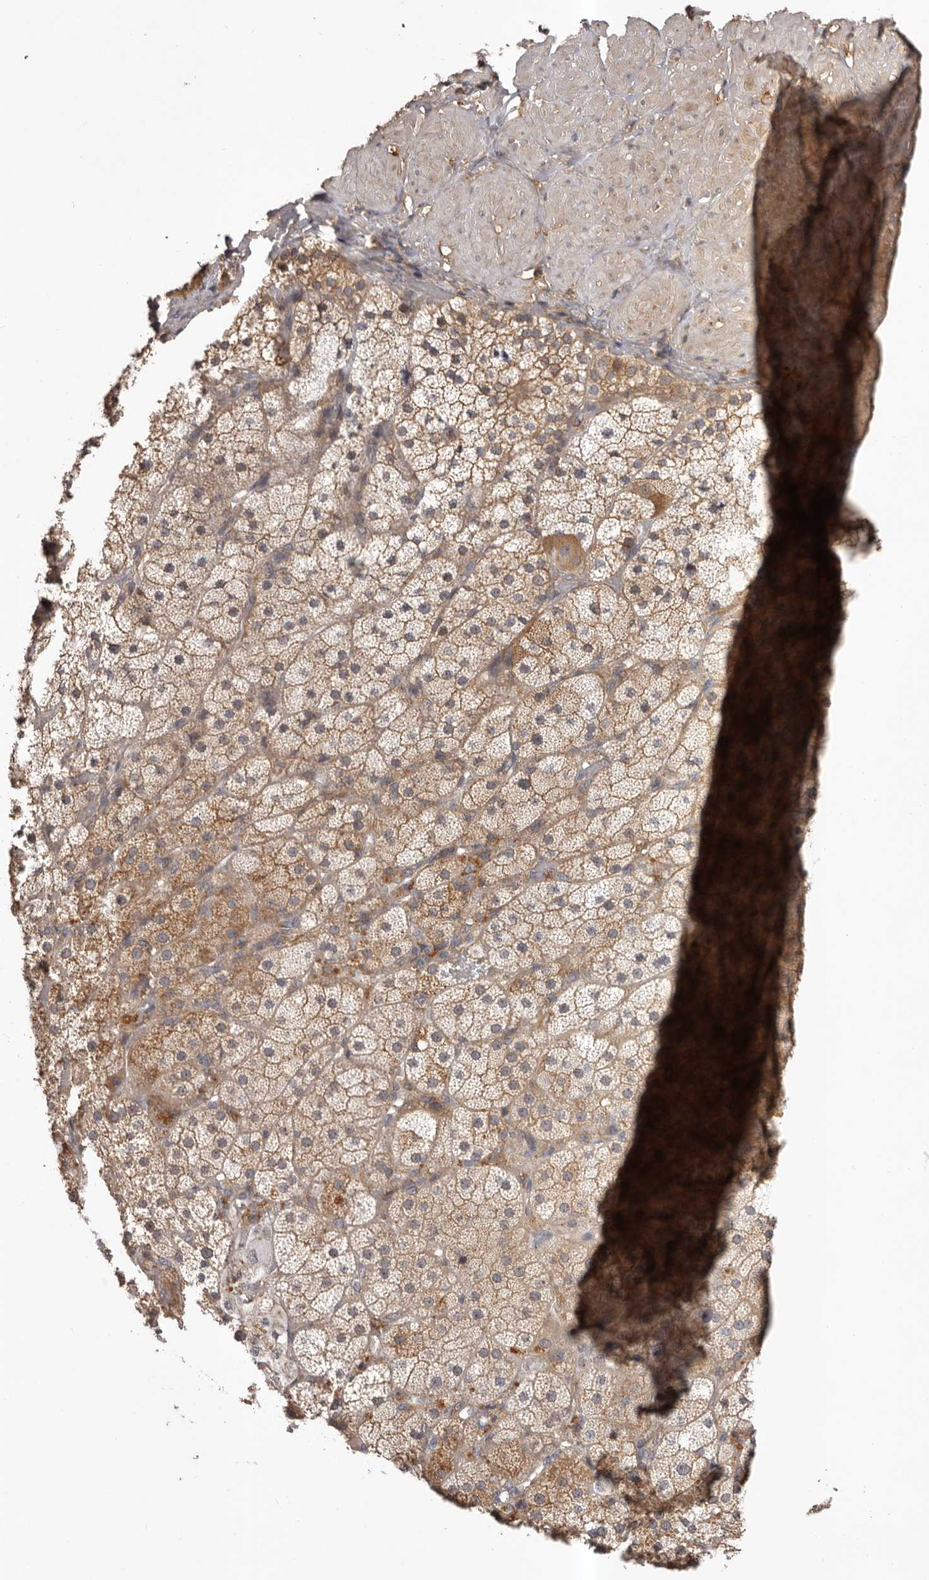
{"staining": {"intensity": "moderate", "quantity": "25%-75%", "location": "cytoplasmic/membranous"}, "tissue": "adrenal gland", "cell_type": "Glandular cells", "image_type": "normal", "snomed": [{"axis": "morphology", "description": "Normal tissue, NOS"}, {"axis": "topography", "description": "Adrenal gland"}], "caption": "Adrenal gland stained with DAB (3,3'-diaminobenzidine) immunohistochemistry exhibits medium levels of moderate cytoplasmic/membranous staining in about 25%-75% of glandular cells. Immunohistochemistry (ihc) stains the protein in brown and the nuclei are stained blue.", "gene": "GLIPR2", "patient": {"sex": "male", "age": 57}}